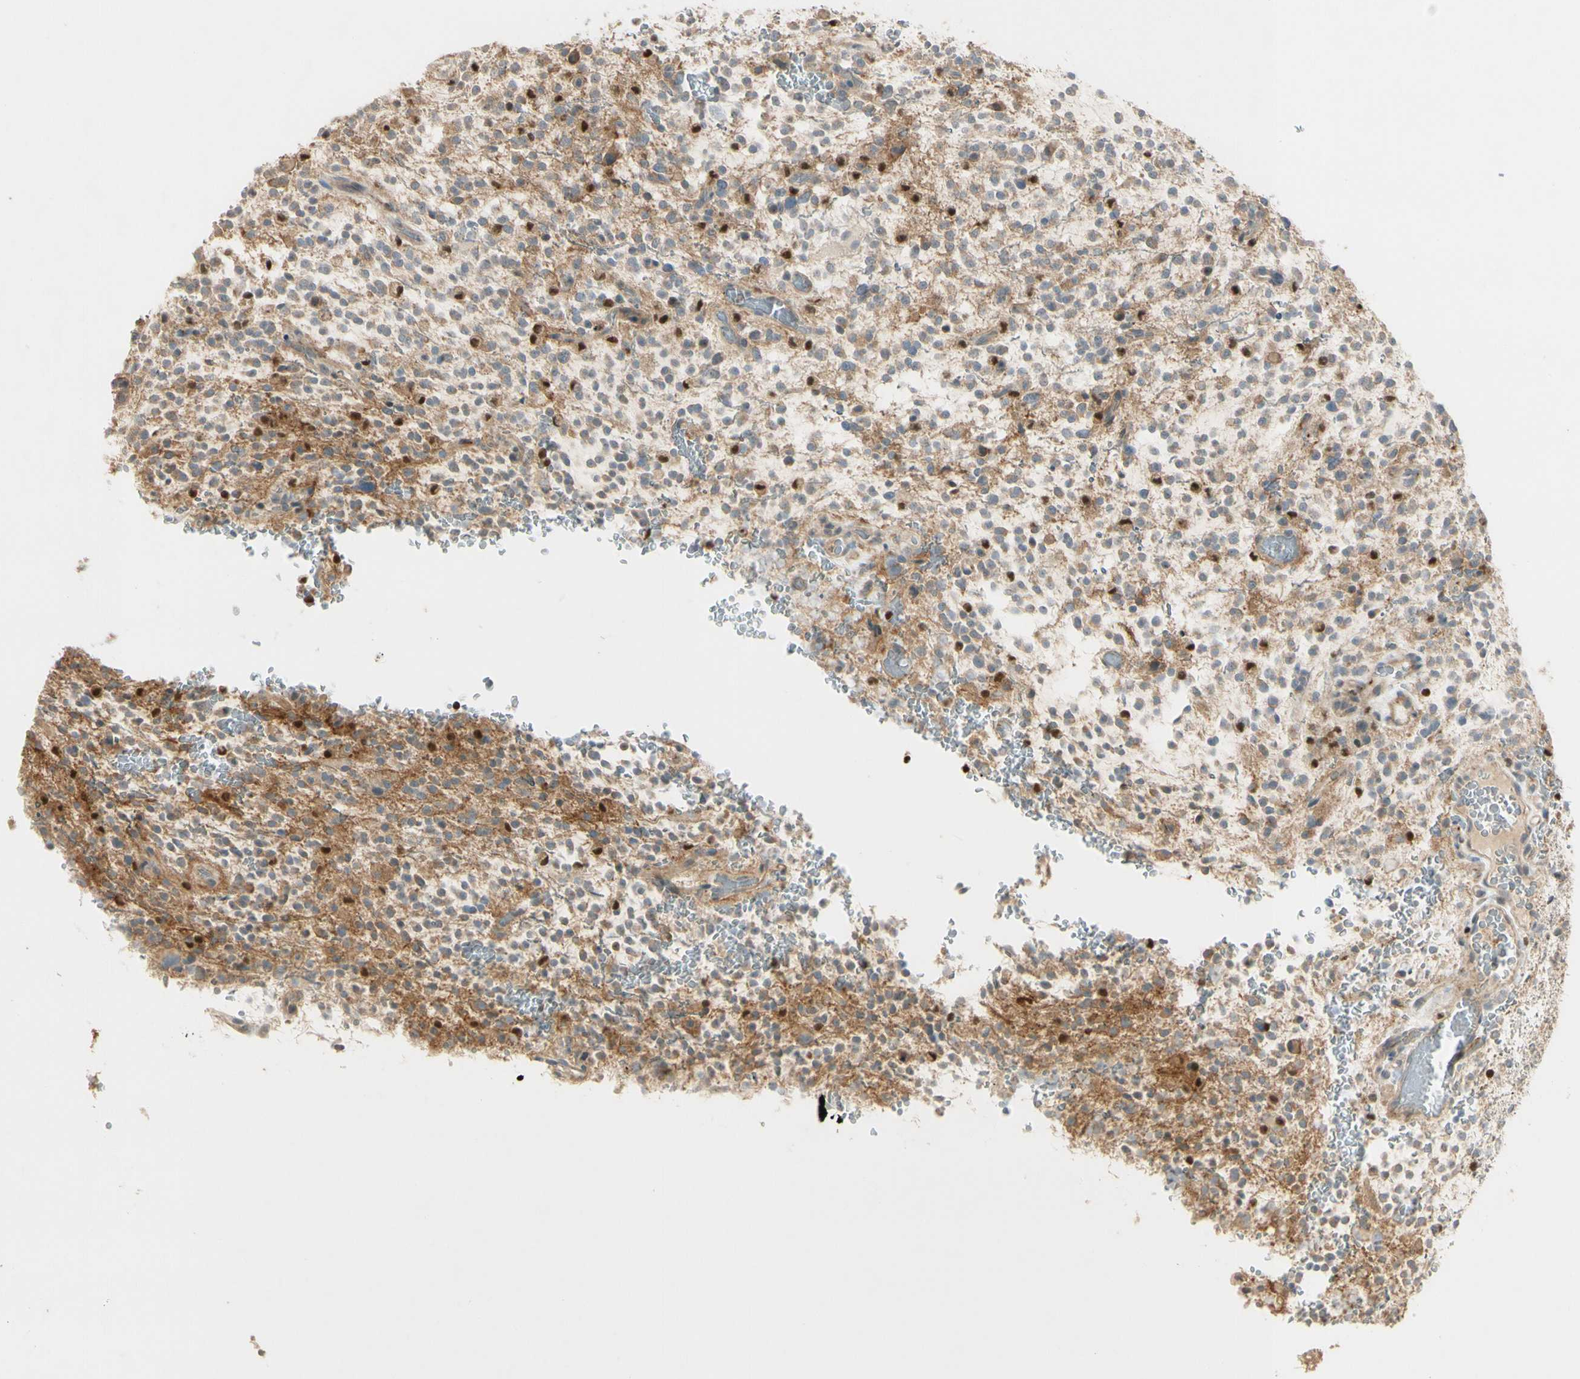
{"staining": {"intensity": "strong", "quantity": "<25%", "location": "nuclear"}, "tissue": "glioma", "cell_type": "Tumor cells", "image_type": "cancer", "snomed": [{"axis": "morphology", "description": "Glioma, malignant, High grade"}, {"axis": "topography", "description": "Brain"}], "caption": "Malignant glioma (high-grade) was stained to show a protein in brown. There is medium levels of strong nuclear staining in about <25% of tumor cells.", "gene": "NFYA", "patient": {"sex": "male", "age": 48}}